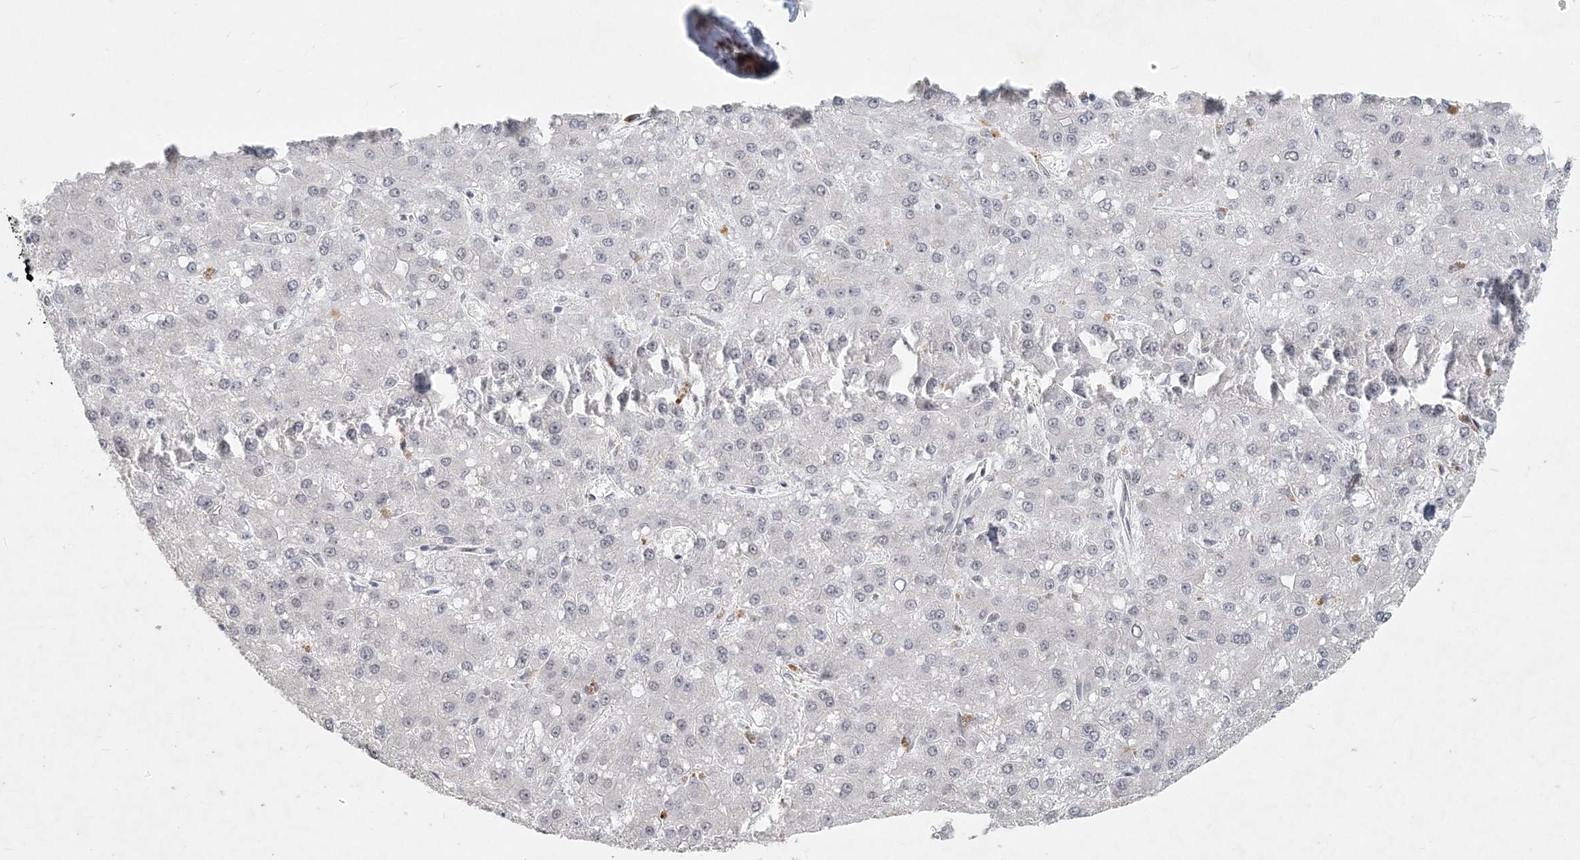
{"staining": {"intensity": "negative", "quantity": "none", "location": "none"}, "tissue": "liver cancer", "cell_type": "Tumor cells", "image_type": "cancer", "snomed": [{"axis": "morphology", "description": "Carcinoma, Hepatocellular, NOS"}, {"axis": "topography", "description": "Liver"}], "caption": "The image exhibits no staining of tumor cells in liver cancer (hepatocellular carcinoma).", "gene": "BAZ1B", "patient": {"sex": "male", "age": 67}}